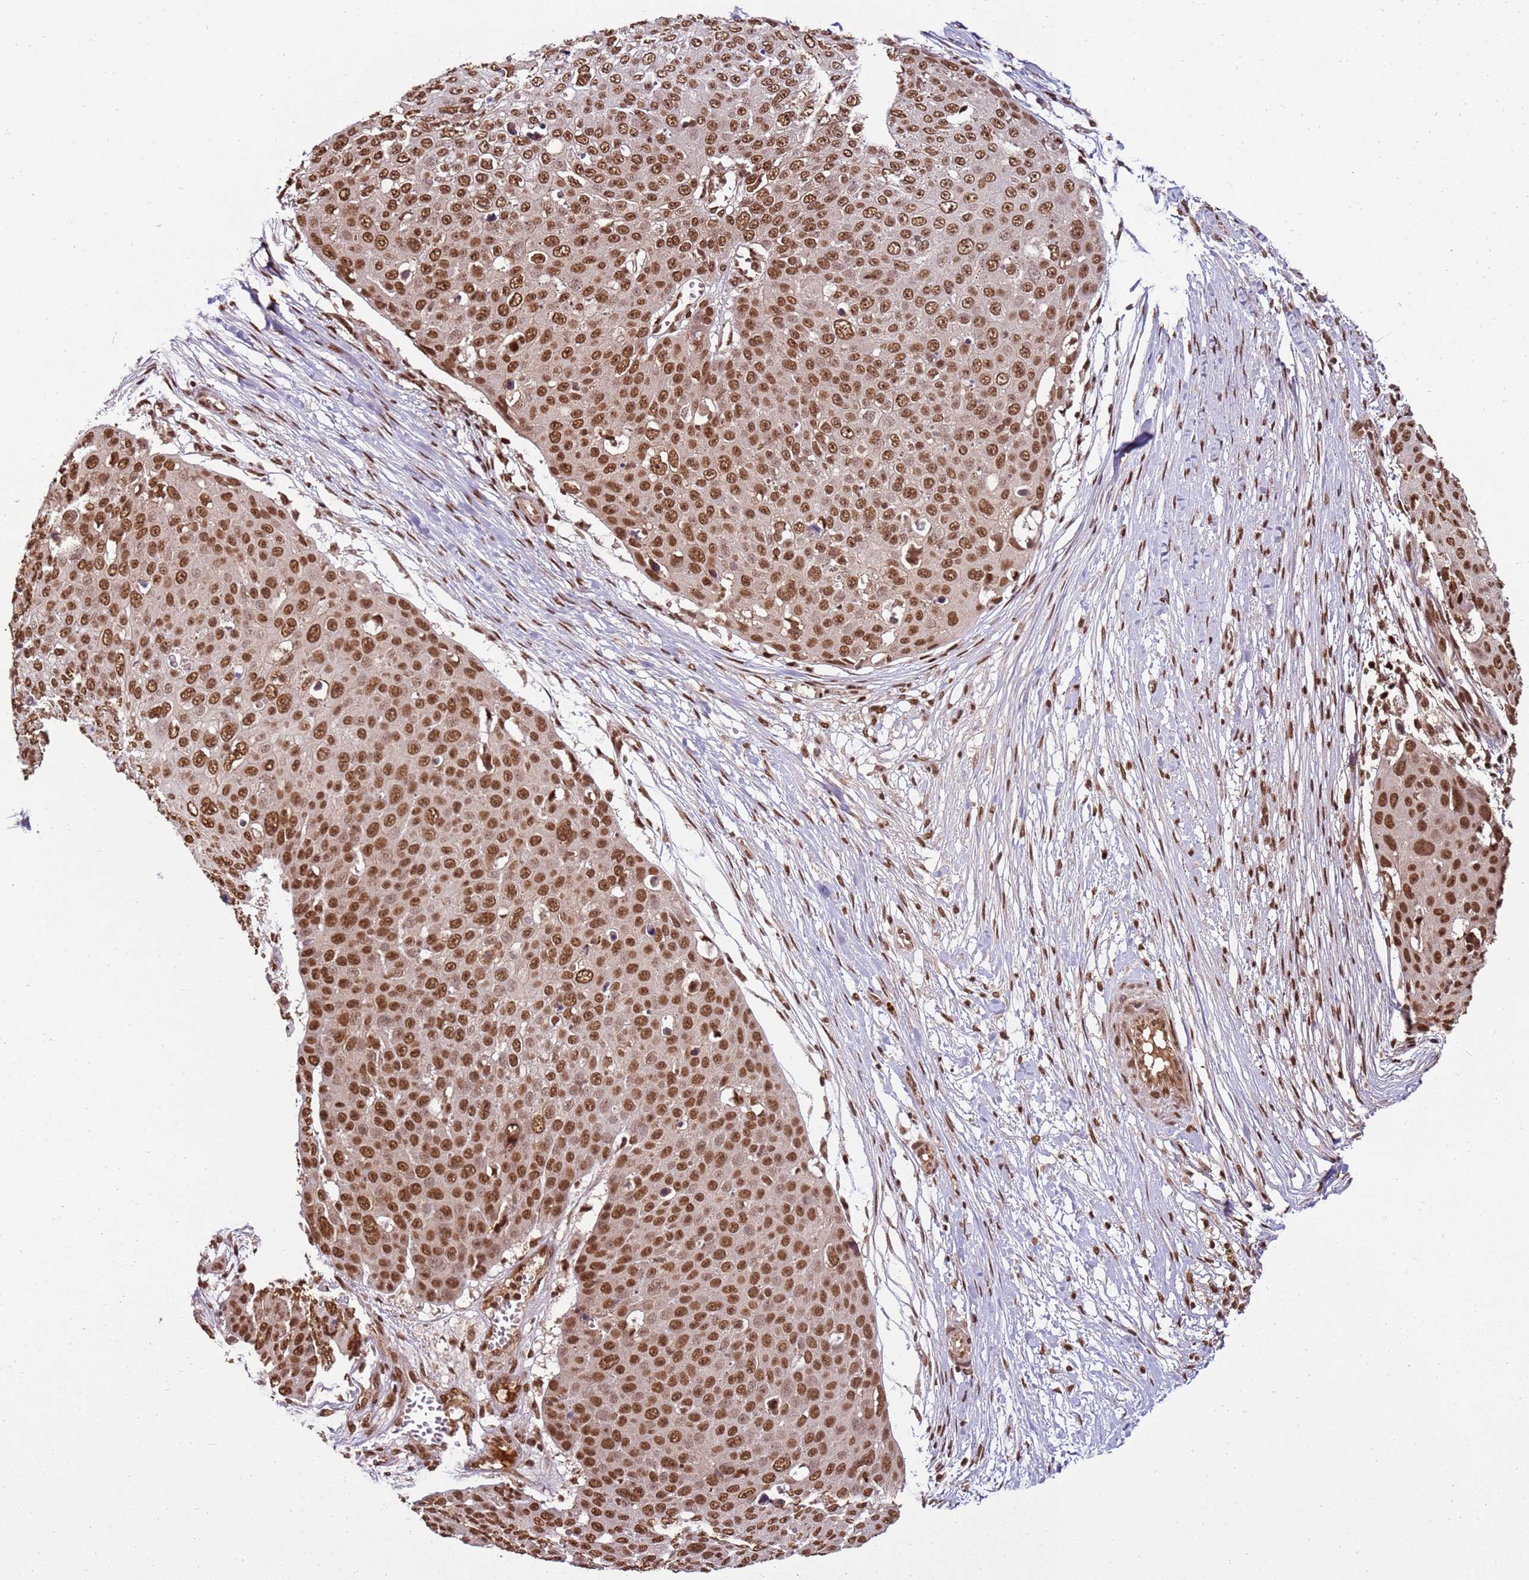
{"staining": {"intensity": "moderate", "quantity": ">75%", "location": "nuclear"}, "tissue": "skin cancer", "cell_type": "Tumor cells", "image_type": "cancer", "snomed": [{"axis": "morphology", "description": "Squamous cell carcinoma, NOS"}, {"axis": "topography", "description": "Skin"}], "caption": "A high-resolution micrograph shows immunohistochemistry (IHC) staining of squamous cell carcinoma (skin), which demonstrates moderate nuclear expression in about >75% of tumor cells. The protein is stained brown, and the nuclei are stained in blue (DAB (3,3'-diaminobenzidine) IHC with brightfield microscopy, high magnification).", "gene": "ZBTB12", "patient": {"sex": "male", "age": 71}}